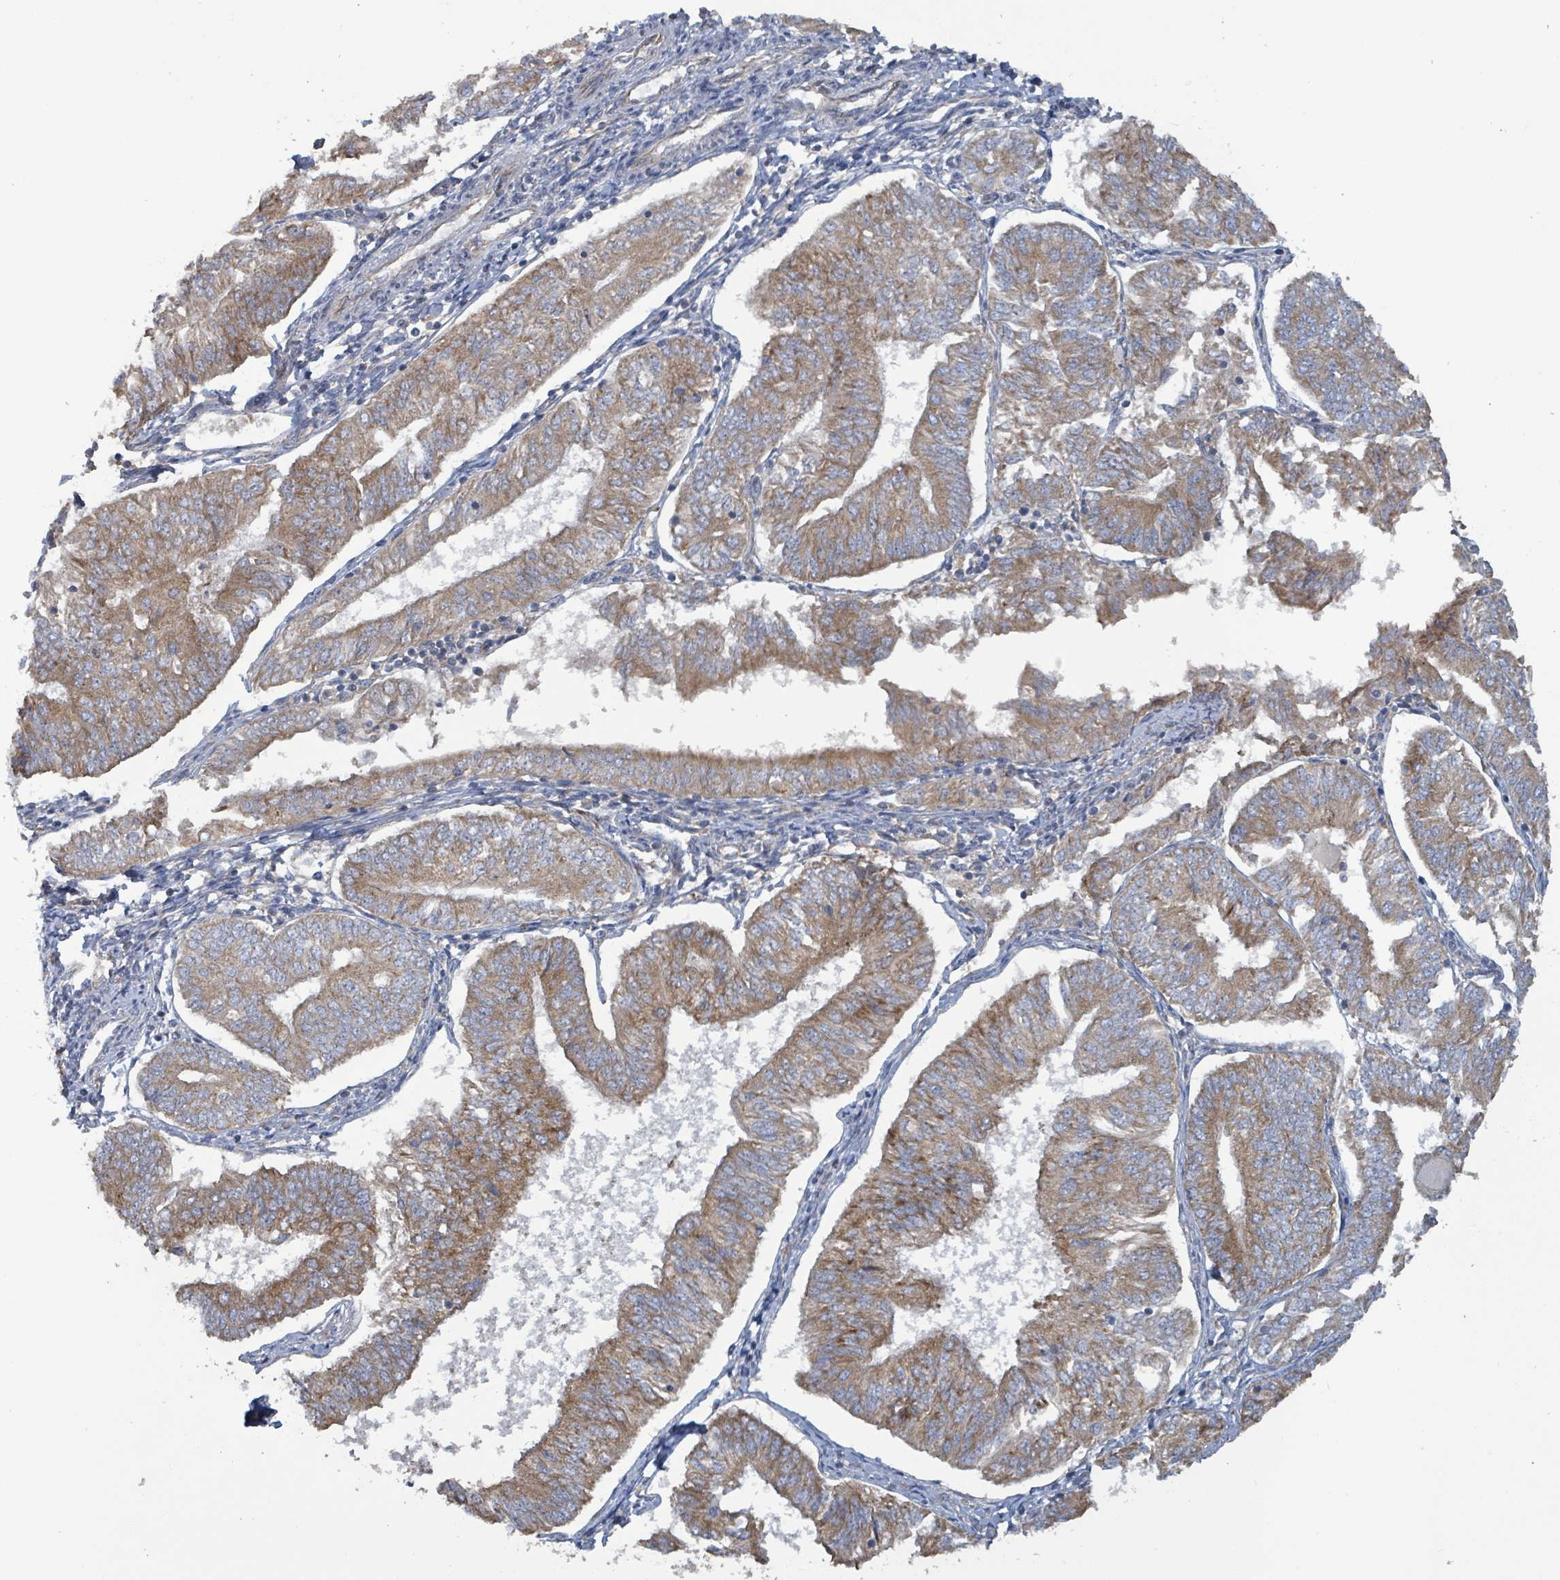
{"staining": {"intensity": "moderate", "quantity": ">75%", "location": "cytoplasmic/membranous"}, "tissue": "endometrial cancer", "cell_type": "Tumor cells", "image_type": "cancer", "snomed": [{"axis": "morphology", "description": "Adenocarcinoma, NOS"}, {"axis": "topography", "description": "Endometrium"}], "caption": "Adenocarcinoma (endometrial) was stained to show a protein in brown. There is medium levels of moderate cytoplasmic/membranous positivity in about >75% of tumor cells.", "gene": "RPL32", "patient": {"sex": "female", "age": 58}}